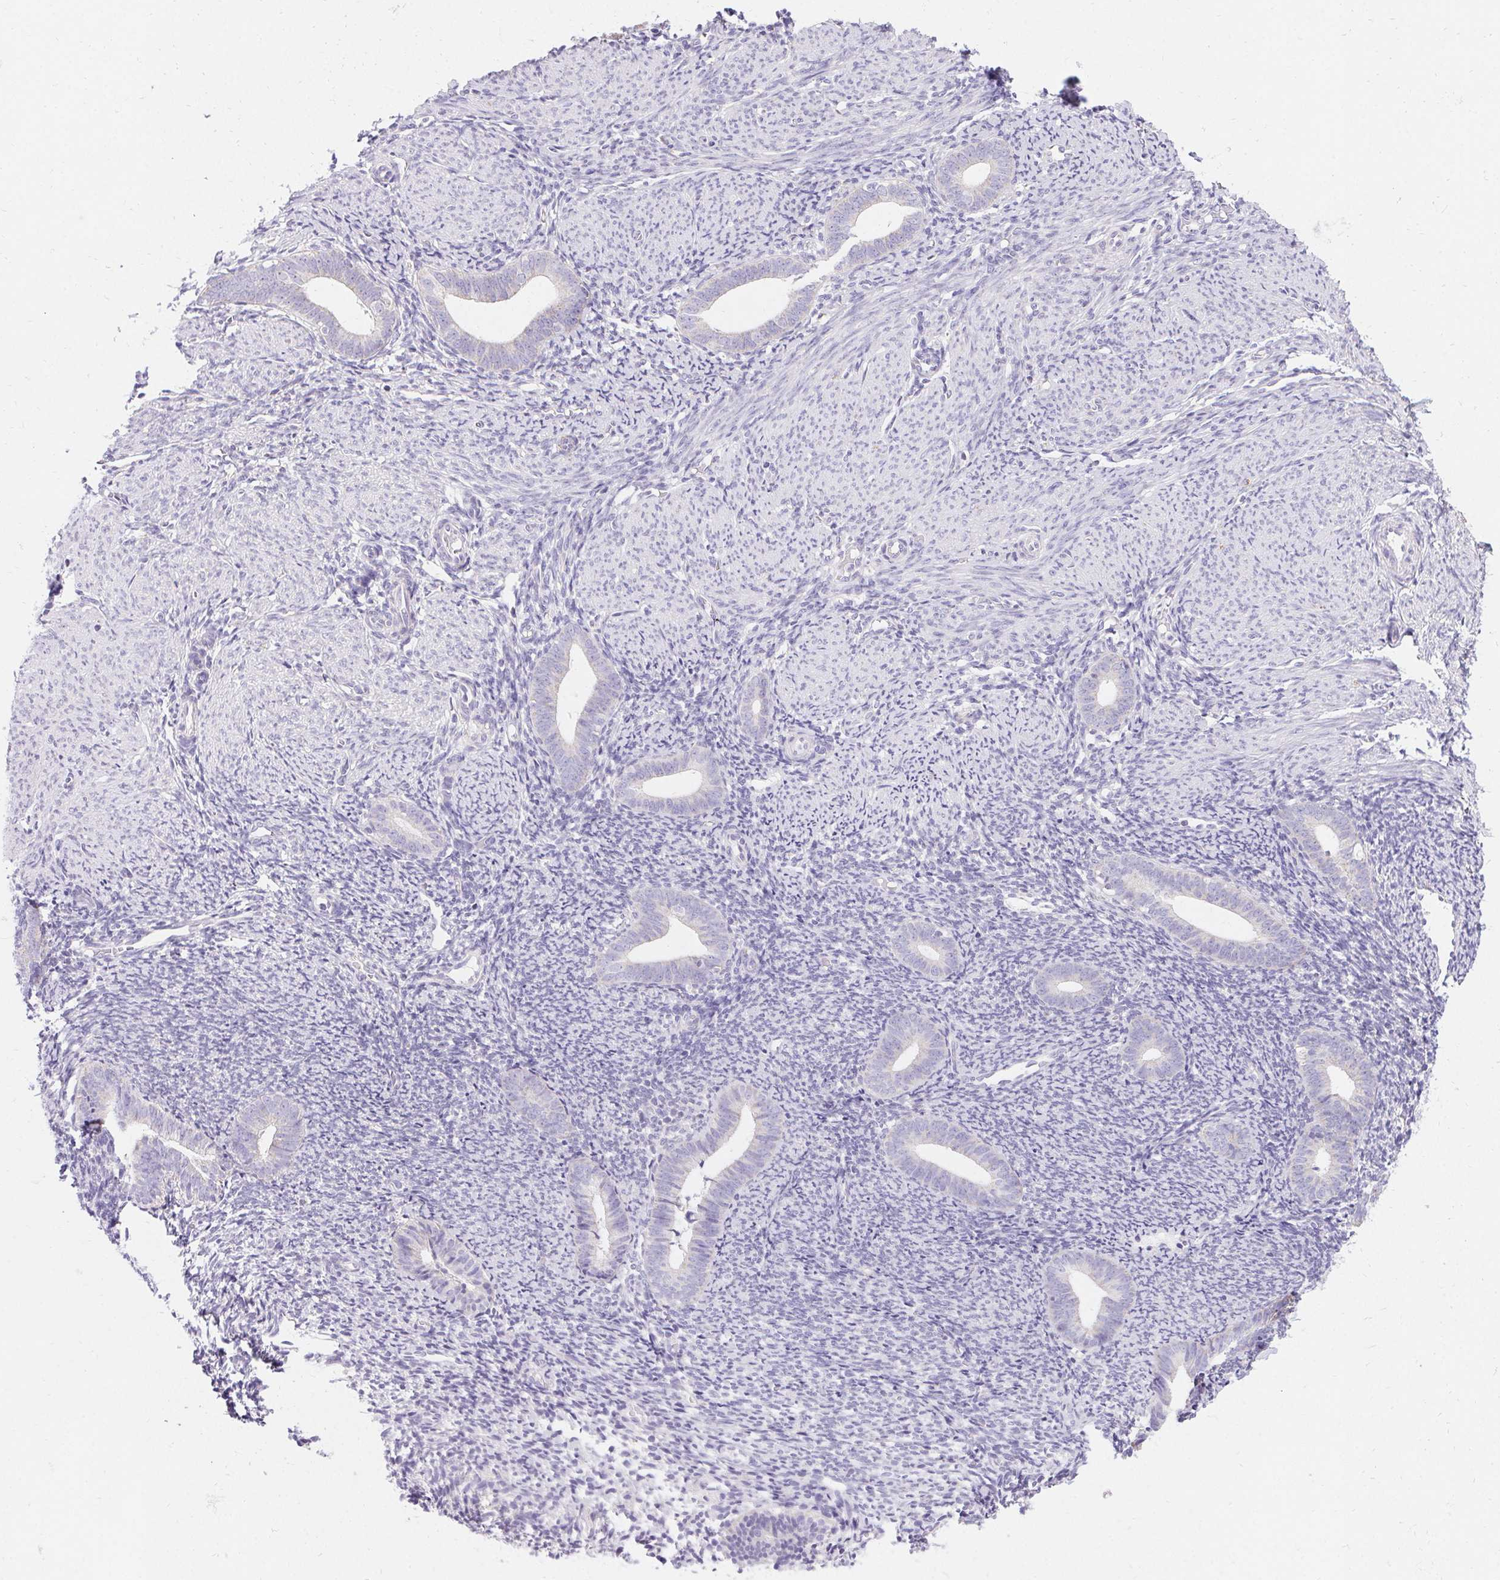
{"staining": {"intensity": "negative", "quantity": "none", "location": "none"}, "tissue": "endometrium", "cell_type": "Cells in endometrial stroma", "image_type": "normal", "snomed": [{"axis": "morphology", "description": "Normal tissue, NOS"}, {"axis": "topography", "description": "Endometrium"}], "caption": "The immunohistochemistry (IHC) image has no significant expression in cells in endometrial stroma of endometrium.", "gene": "ASGR2", "patient": {"sex": "female", "age": 39}}